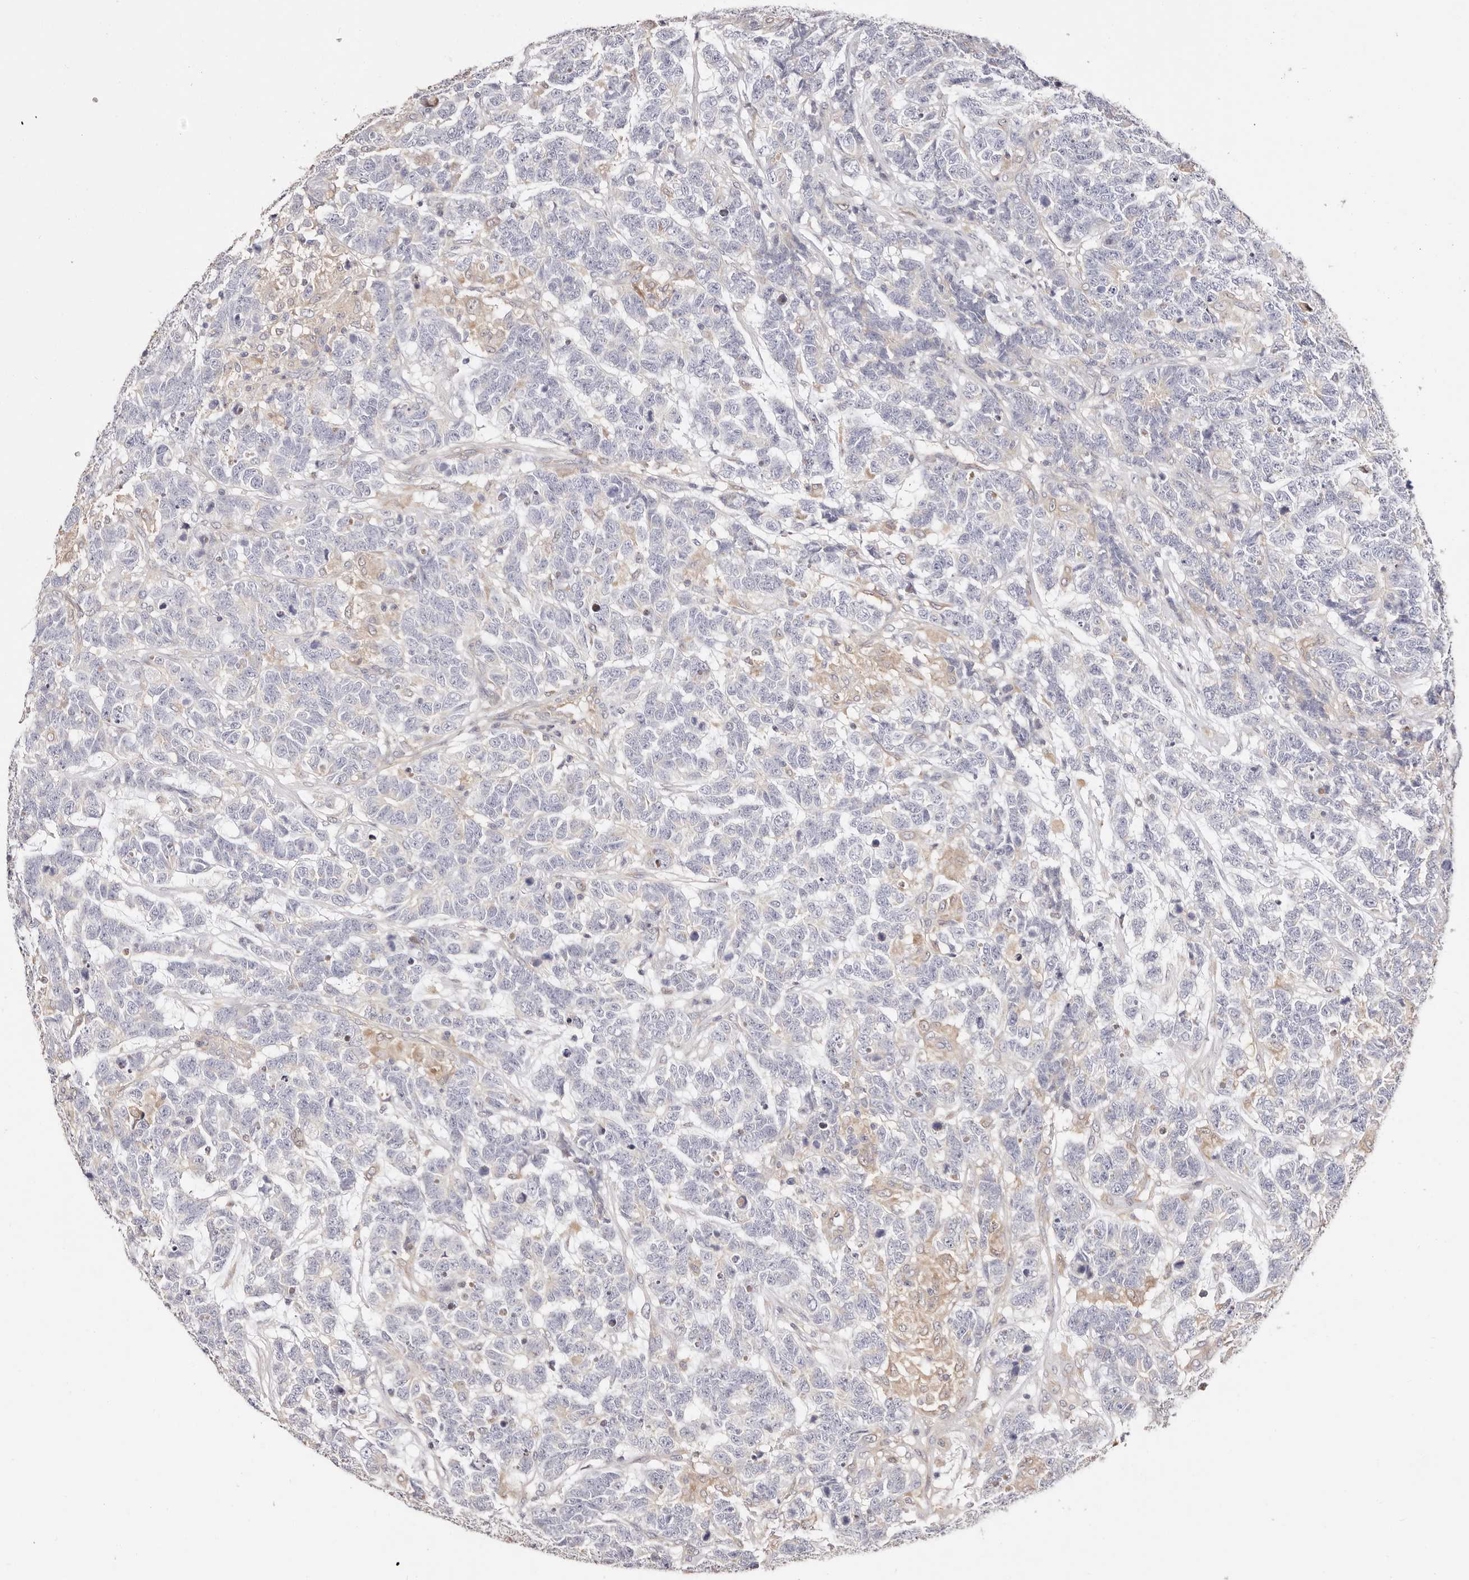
{"staining": {"intensity": "negative", "quantity": "none", "location": "none"}, "tissue": "testis cancer", "cell_type": "Tumor cells", "image_type": "cancer", "snomed": [{"axis": "morphology", "description": "Carcinoma, Embryonal, NOS"}, {"axis": "topography", "description": "Testis"}], "caption": "Immunohistochemical staining of human testis cancer demonstrates no significant expression in tumor cells.", "gene": "MAPK1", "patient": {"sex": "male", "age": 26}}